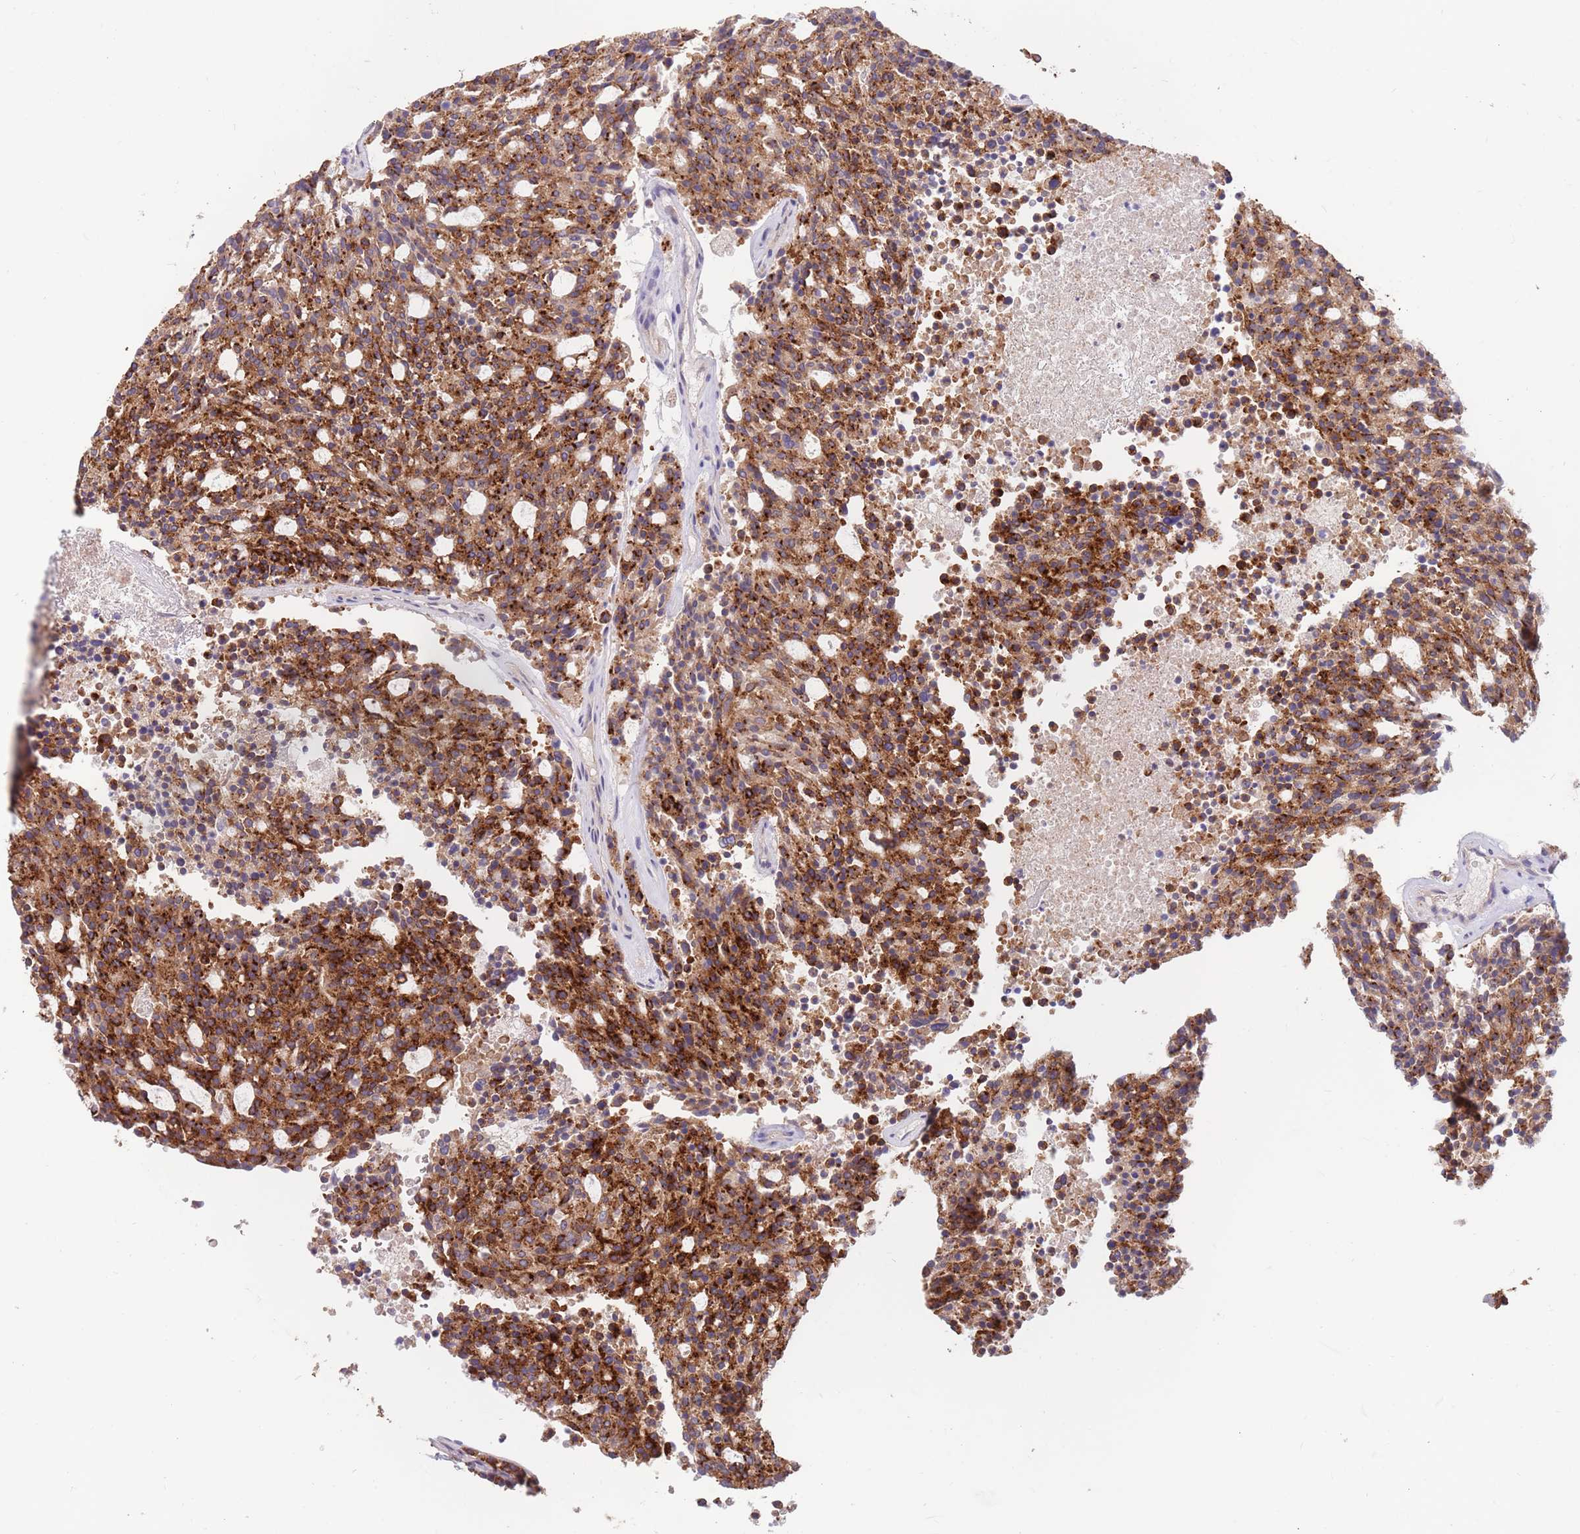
{"staining": {"intensity": "strong", "quantity": ">75%", "location": "cytoplasmic/membranous"}, "tissue": "carcinoid", "cell_type": "Tumor cells", "image_type": "cancer", "snomed": [{"axis": "morphology", "description": "Carcinoid, malignant, NOS"}, {"axis": "topography", "description": "Pancreas"}], "caption": "Strong cytoplasmic/membranous positivity for a protein is seen in approximately >75% of tumor cells of carcinoid (malignant) using immunohistochemistry (IHC).", "gene": "BORCS5", "patient": {"sex": "female", "age": 54}}